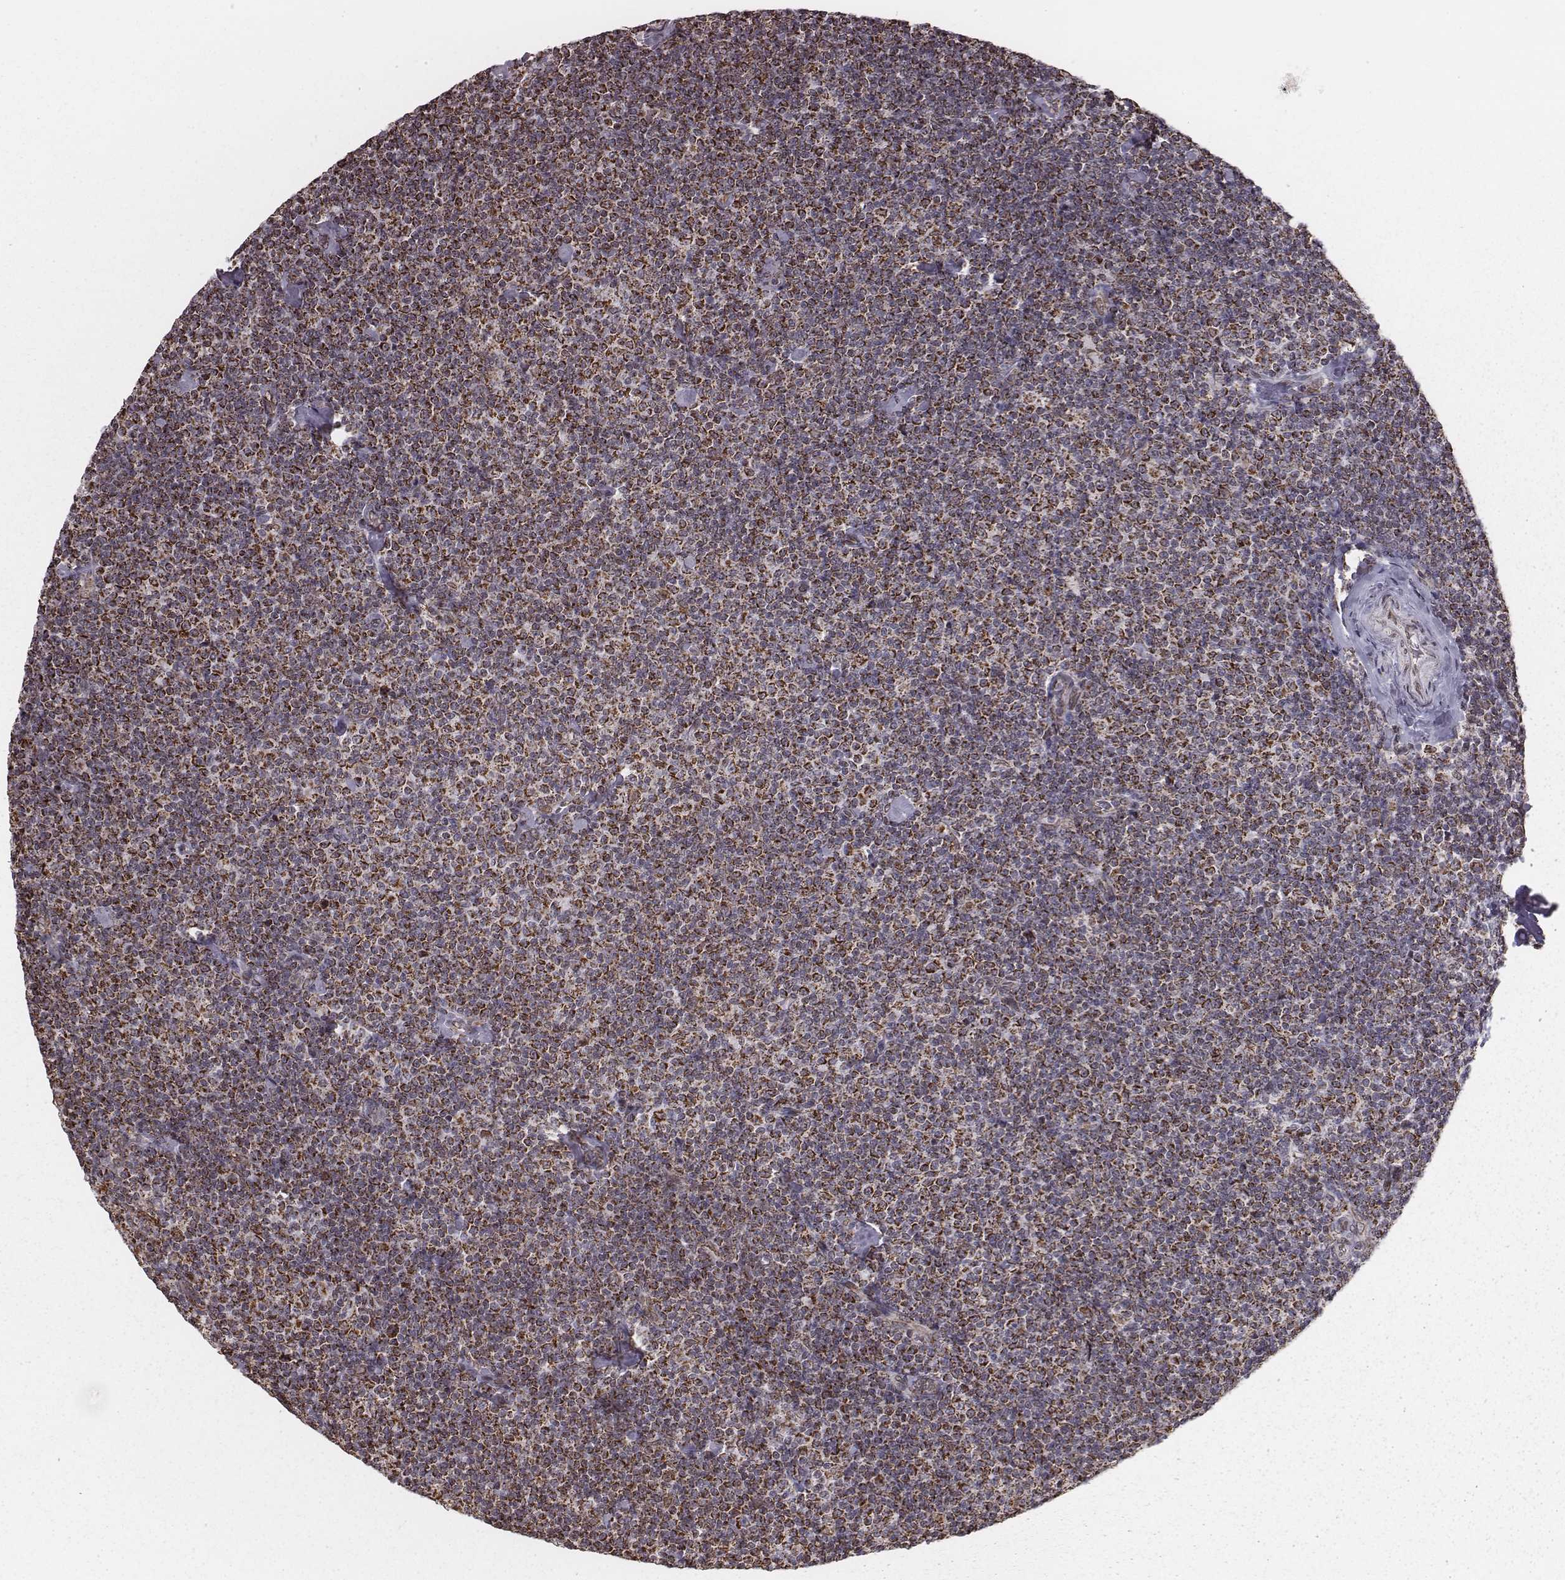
{"staining": {"intensity": "strong", "quantity": "25%-75%", "location": "cytoplasmic/membranous"}, "tissue": "lymphoma", "cell_type": "Tumor cells", "image_type": "cancer", "snomed": [{"axis": "morphology", "description": "Malignant lymphoma, non-Hodgkin's type, Low grade"}, {"axis": "topography", "description": "Lymph node"}], "caption": "A photomicrograph showing strong cytoplasmic/membranous staining in approximately 25%-75% of tumor cells in lymphoma, as visualized by brown immunohistochemical staining.", "gene": "ACOT2", "patient": {"sex": "male", "age": 81}}